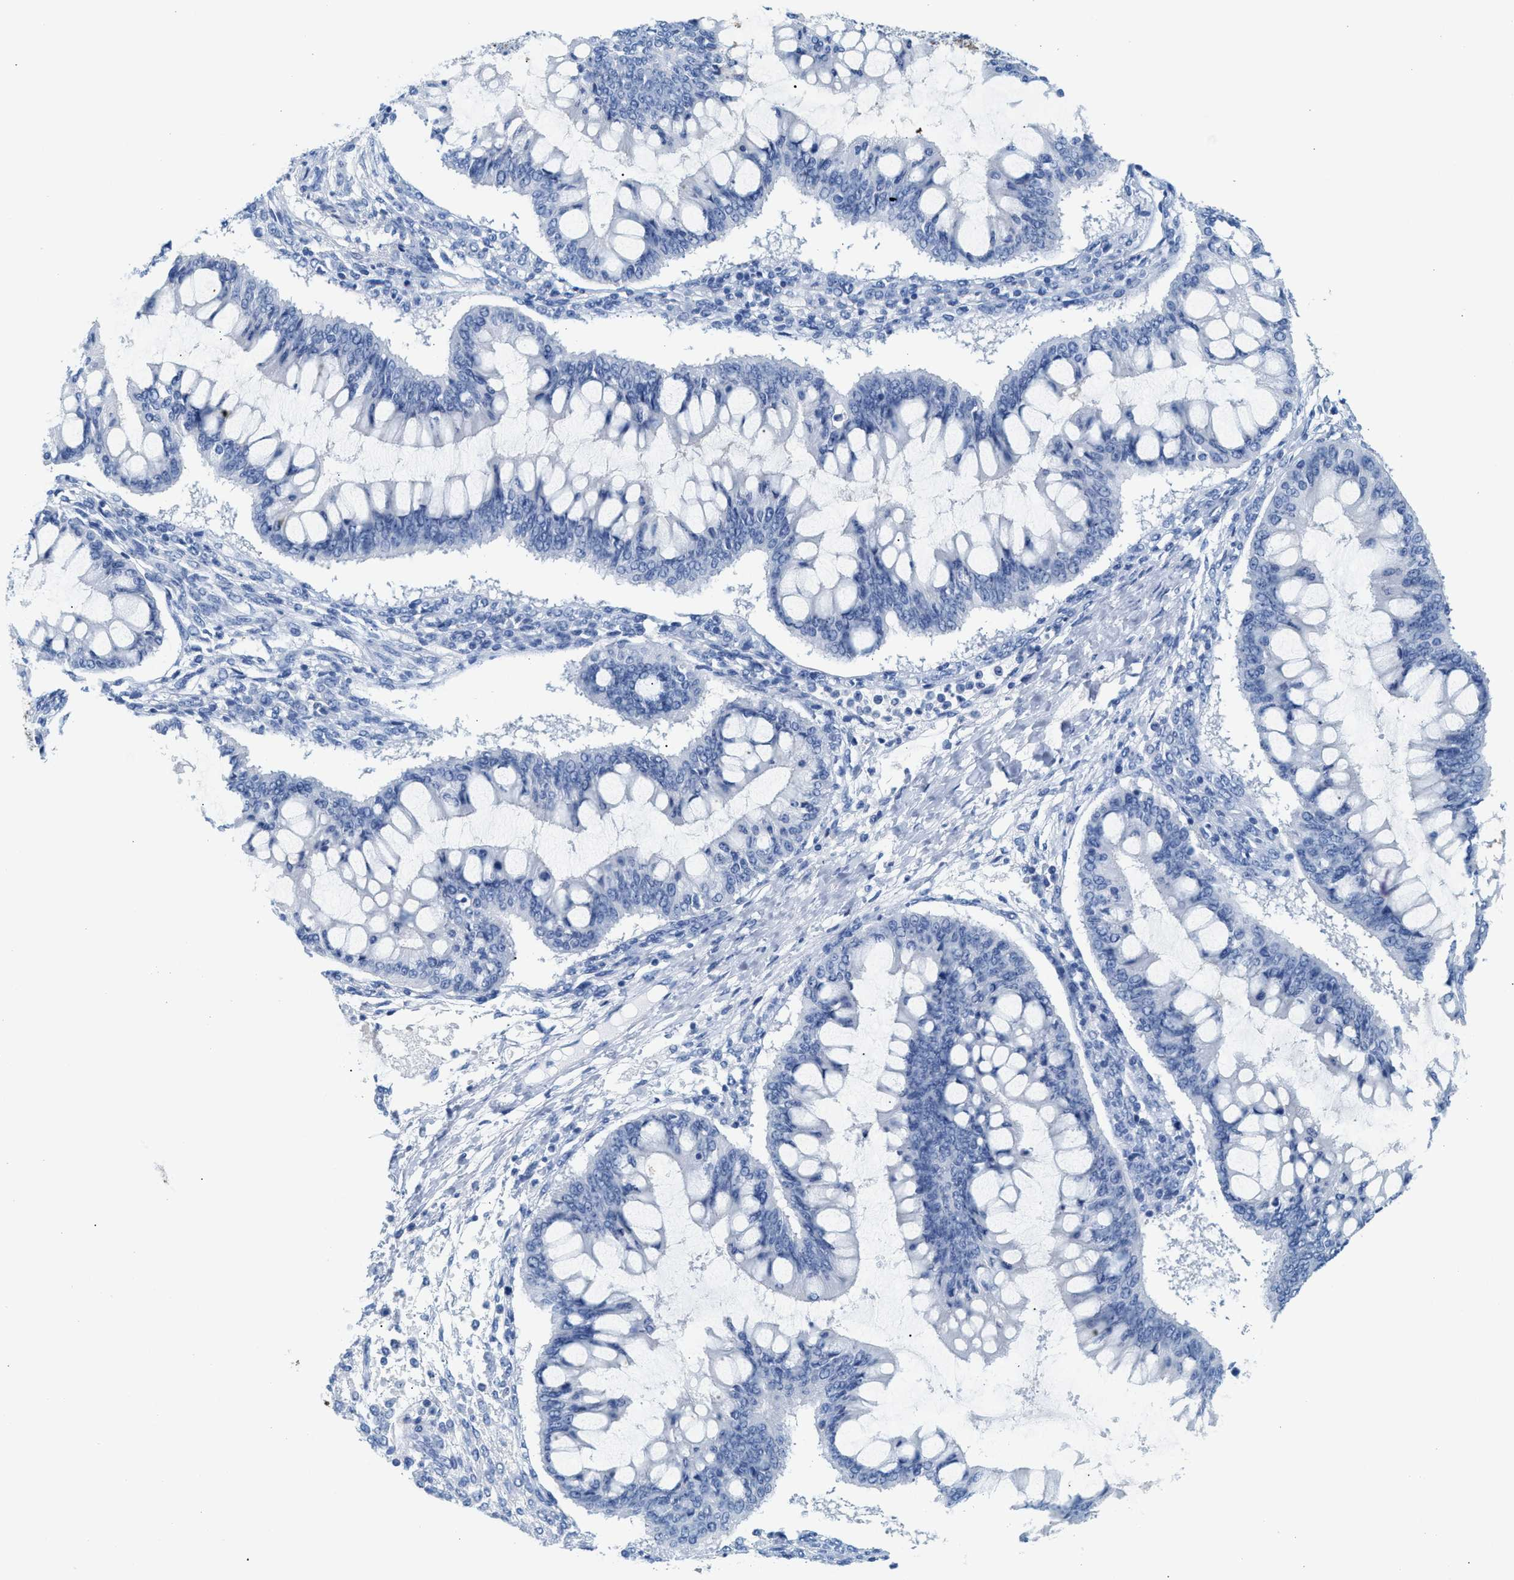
{"staining": {"intensity": "negative", "quantity": "none", "location": "none"}, "tissue": "ovarian cancer", "cell_type": "Tumor cells", "image_type": "cancer", "snomed": [{"axis": "morphology", "description": "Cystadenocarcinoma, mucinous, NOS"}, {"axis": "topography", "description": "Ovary"}], "caption": "Ovarian cancer was stained to show a protein in brown. There is no significant expression in tumor cells. (DAB (3,3'-diaminobenzidine) immunohistochemistry (IHC), high magnification).", "gene": "TNR", "patient": {"sex": "female", "age": 73}}